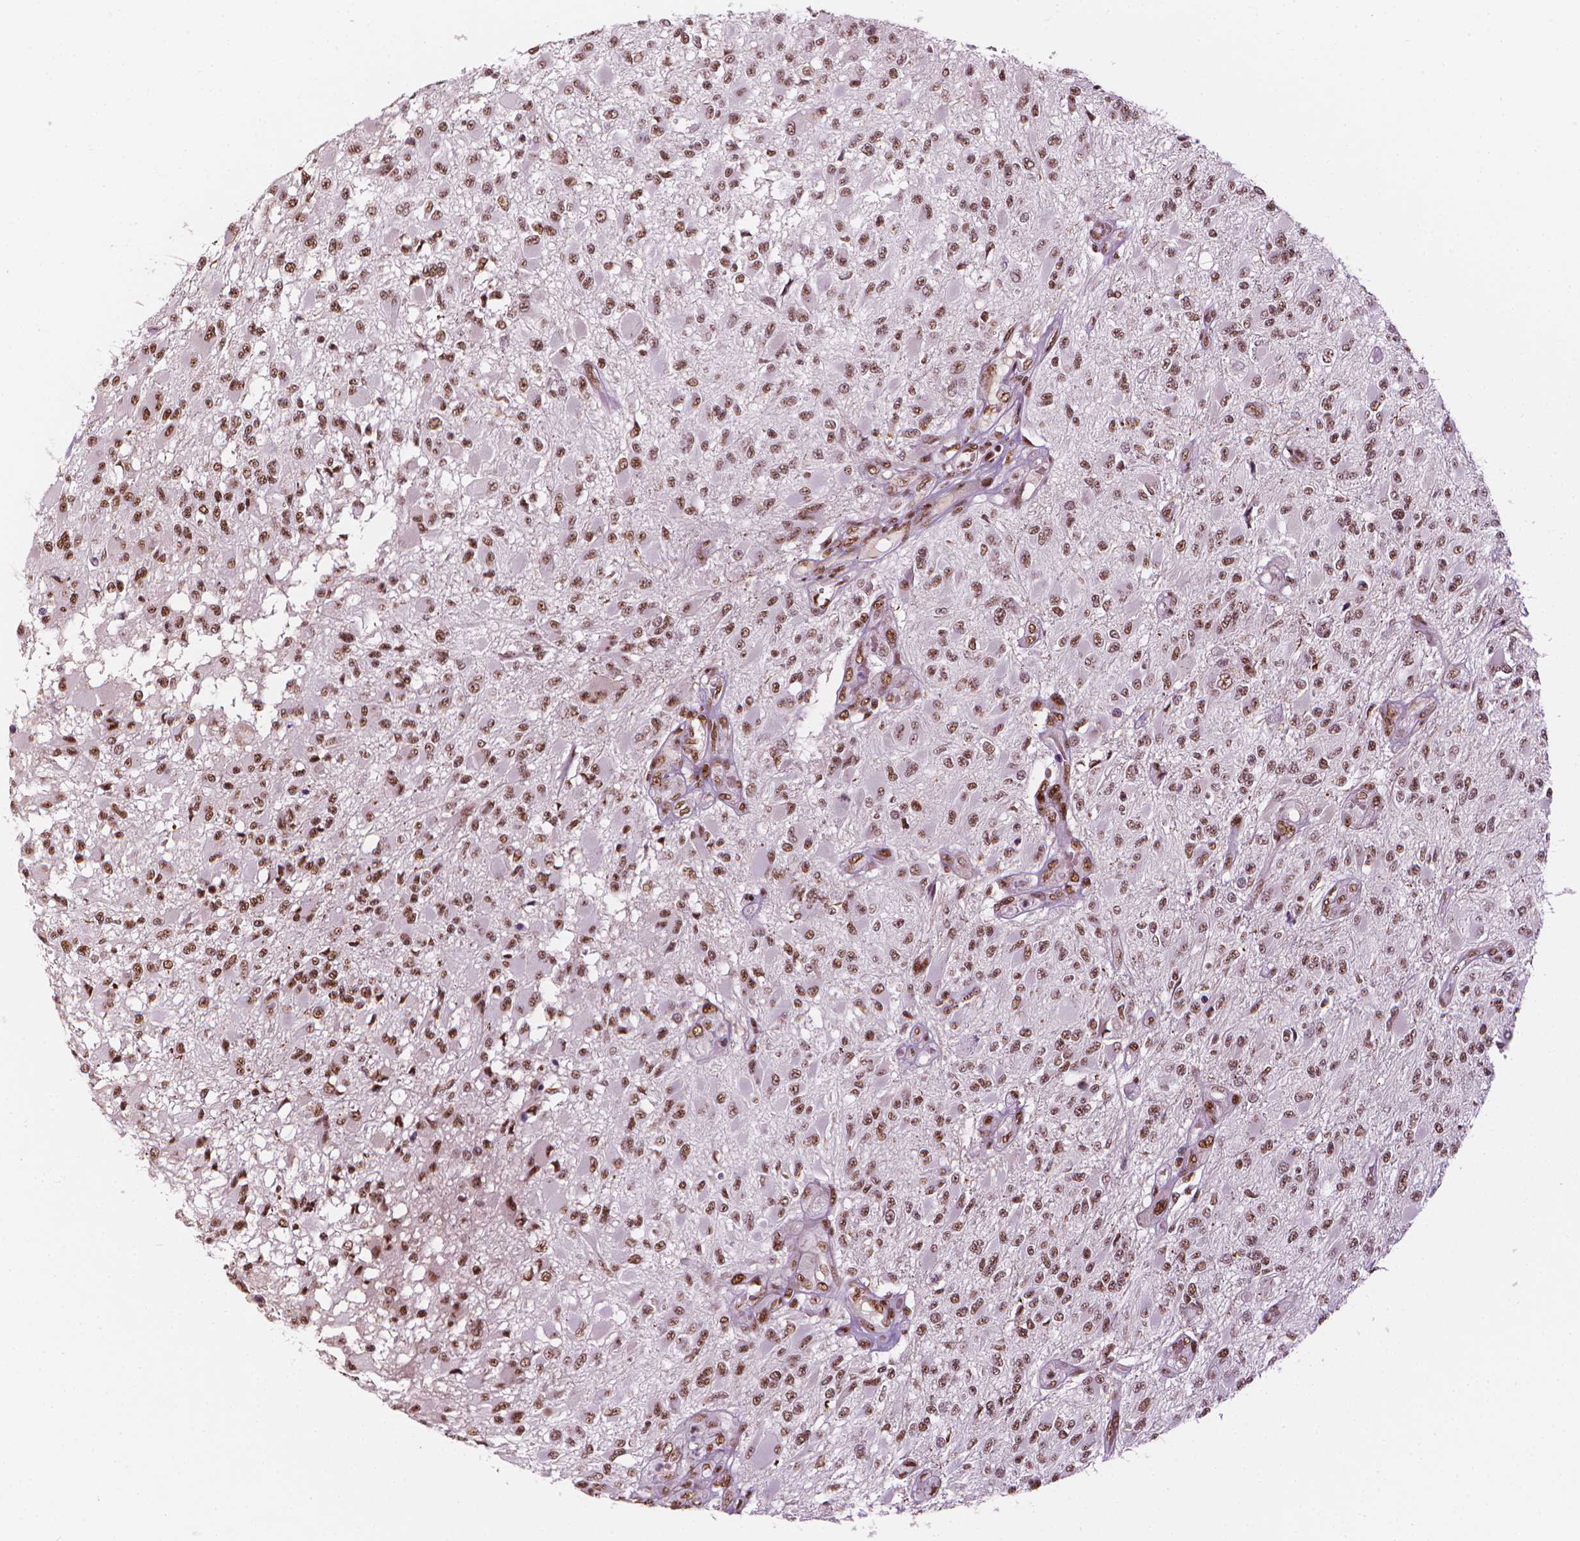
{"staining": {"intensity": "moderate", "quantity": ">75%", "location": "nuclear"}, "tissue": "glioma", "cell_type": "Tumor cells", "image_type": "cancer", "snomed": [{"axis": "morphology", "description": "Glioma, malignant, High grade"}, {"axis": "topography", "description": "Brain"}], "caption": "High-magnification brightfield microscopy of high-grade glioma (malignant) stained with DAB (3,3'-diaminobenzidine) (brown) and counterstained with hematoxylin (blue). tumor cells exhibit moderate nuclear expression is identified in approximately>75% of cells.", "gene": "ELF2", "patient": {"sex": "female", "age": 63}}